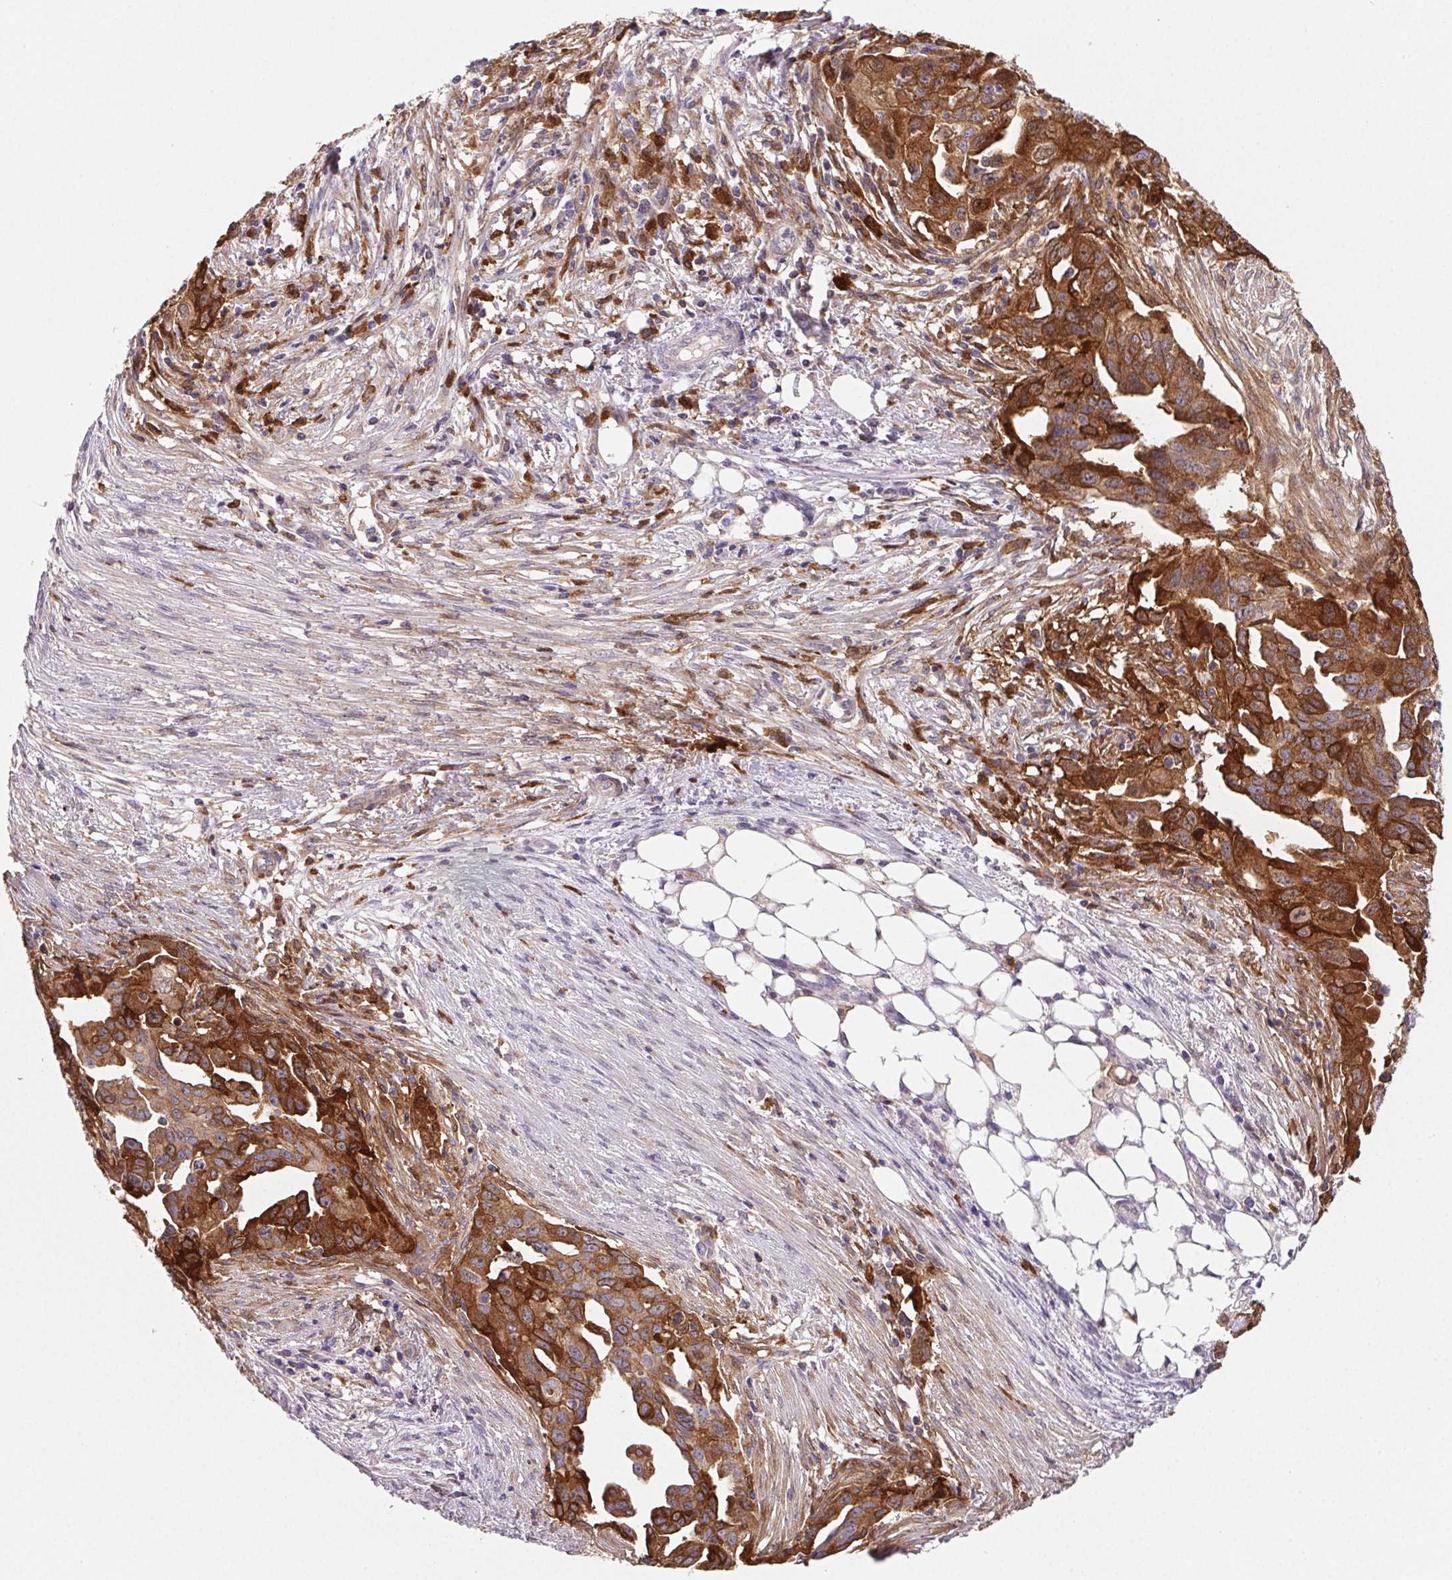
{"staining": {"intensity": "strong", "quantity": ">75%", "location": "cytoplasmic/membranous"}, "tissue": "ovarian cancer", "cell_type": "Tumor cells", "image_type": "cancer", "snomed": [{"axis": "morphology", "description": "Carcinoma, endometroid"}, {"axis": "morphology", "description": "Cystadenocarcinoma, serous, NOS"}, {"axis": "topography", "description": "Ovary"}], "caption": "Brown immunohistochemical staining in human ovarian serous cystadenocarcinoma reveals strong cytoplasmic/membranous positivity in about >75% of tumor cells.", "gene": "GBP1", "patient": {"sex": "female", "age": 45}}